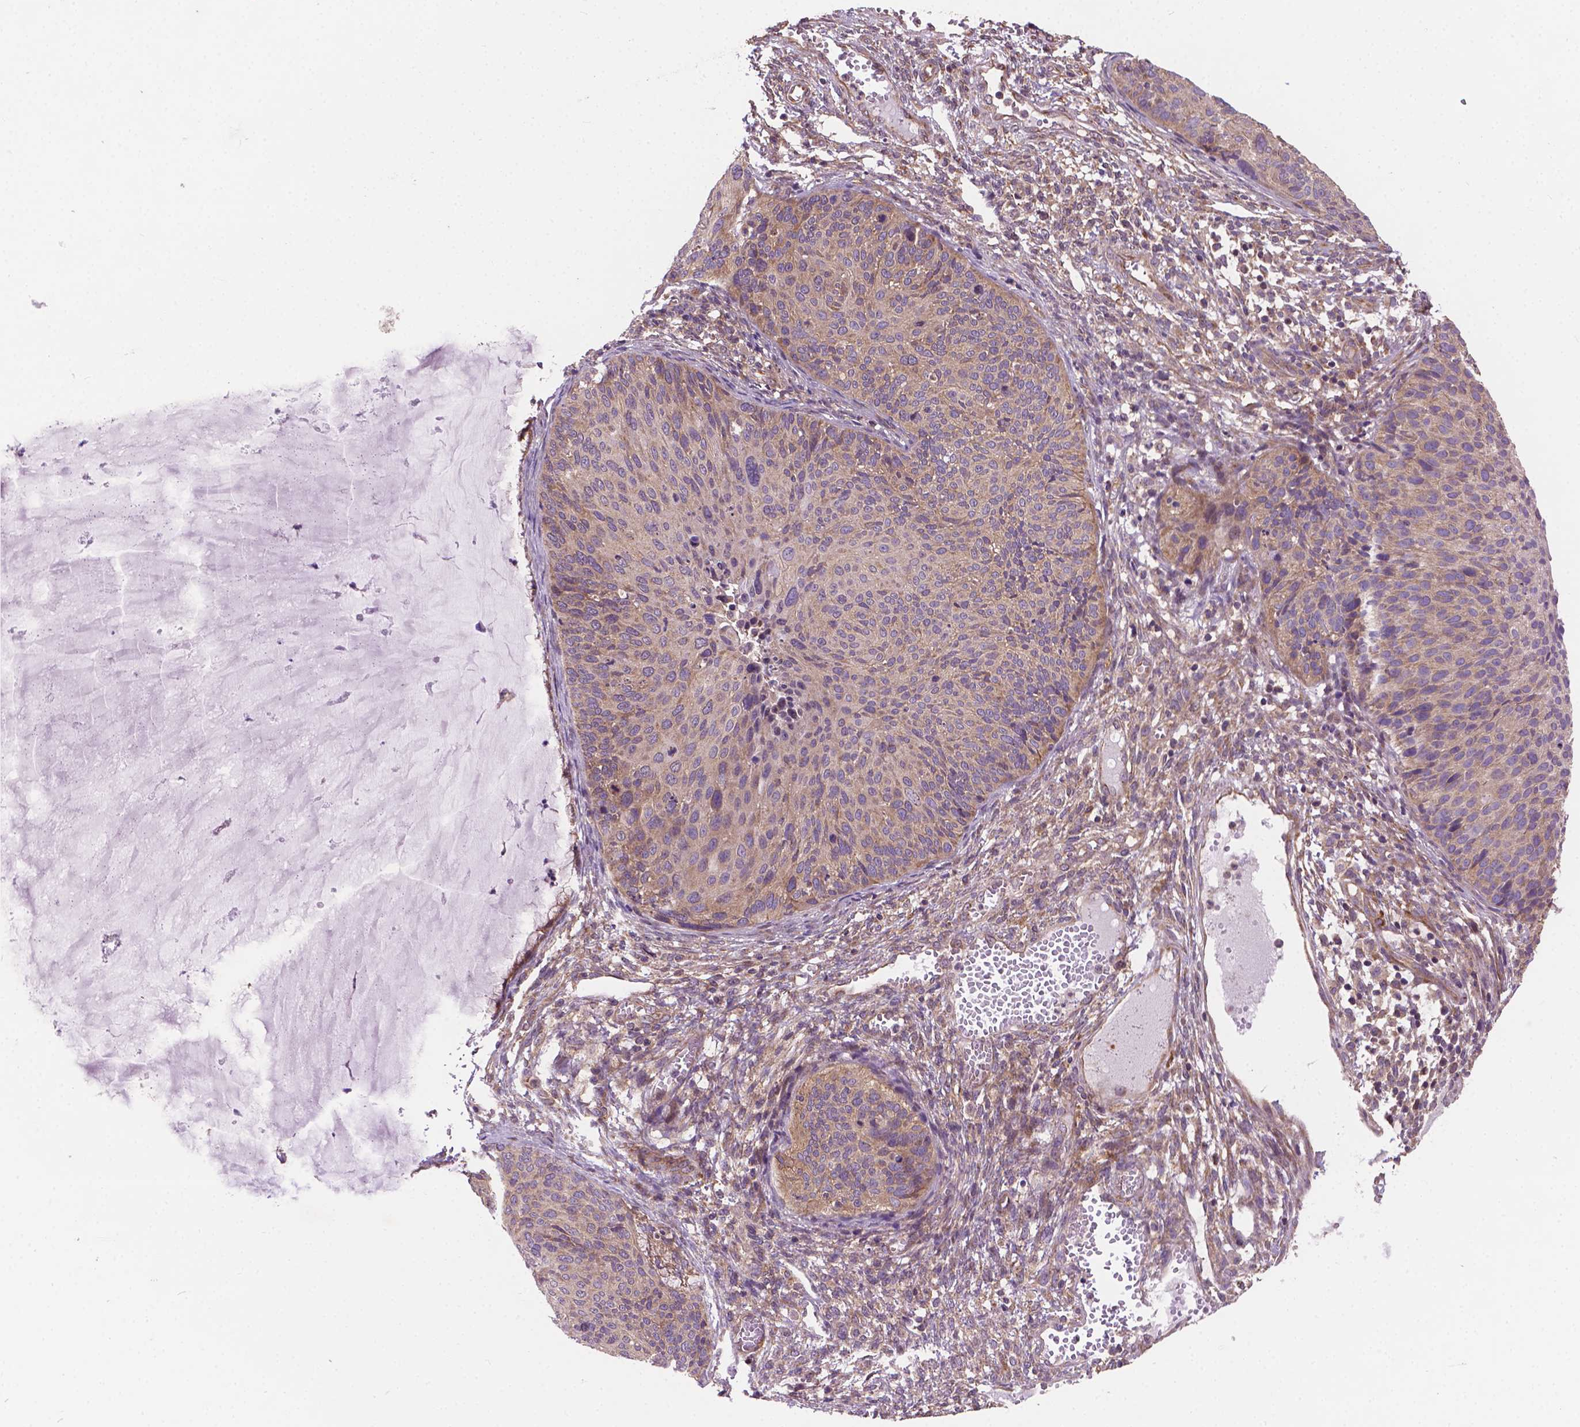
{"staining": {"intensity": "negative", "quantity": "none", "location": "none"}, "tissue": "cervical cancer", "cell_type": "Tumor cells", "image_type": "cancer", "snomed": [{"axis": "morphology", "description": "Squamous cell carcinoma, NOS"}, {"axis": "topography", "description": "Cervix"}], "caption": "Immunohistochemical staining of human cervical squamous cell carcinoma reveals no significant staining in tumor cells.", "gene": "MZT1", "patient": {"sex": "female", "age": 36}}